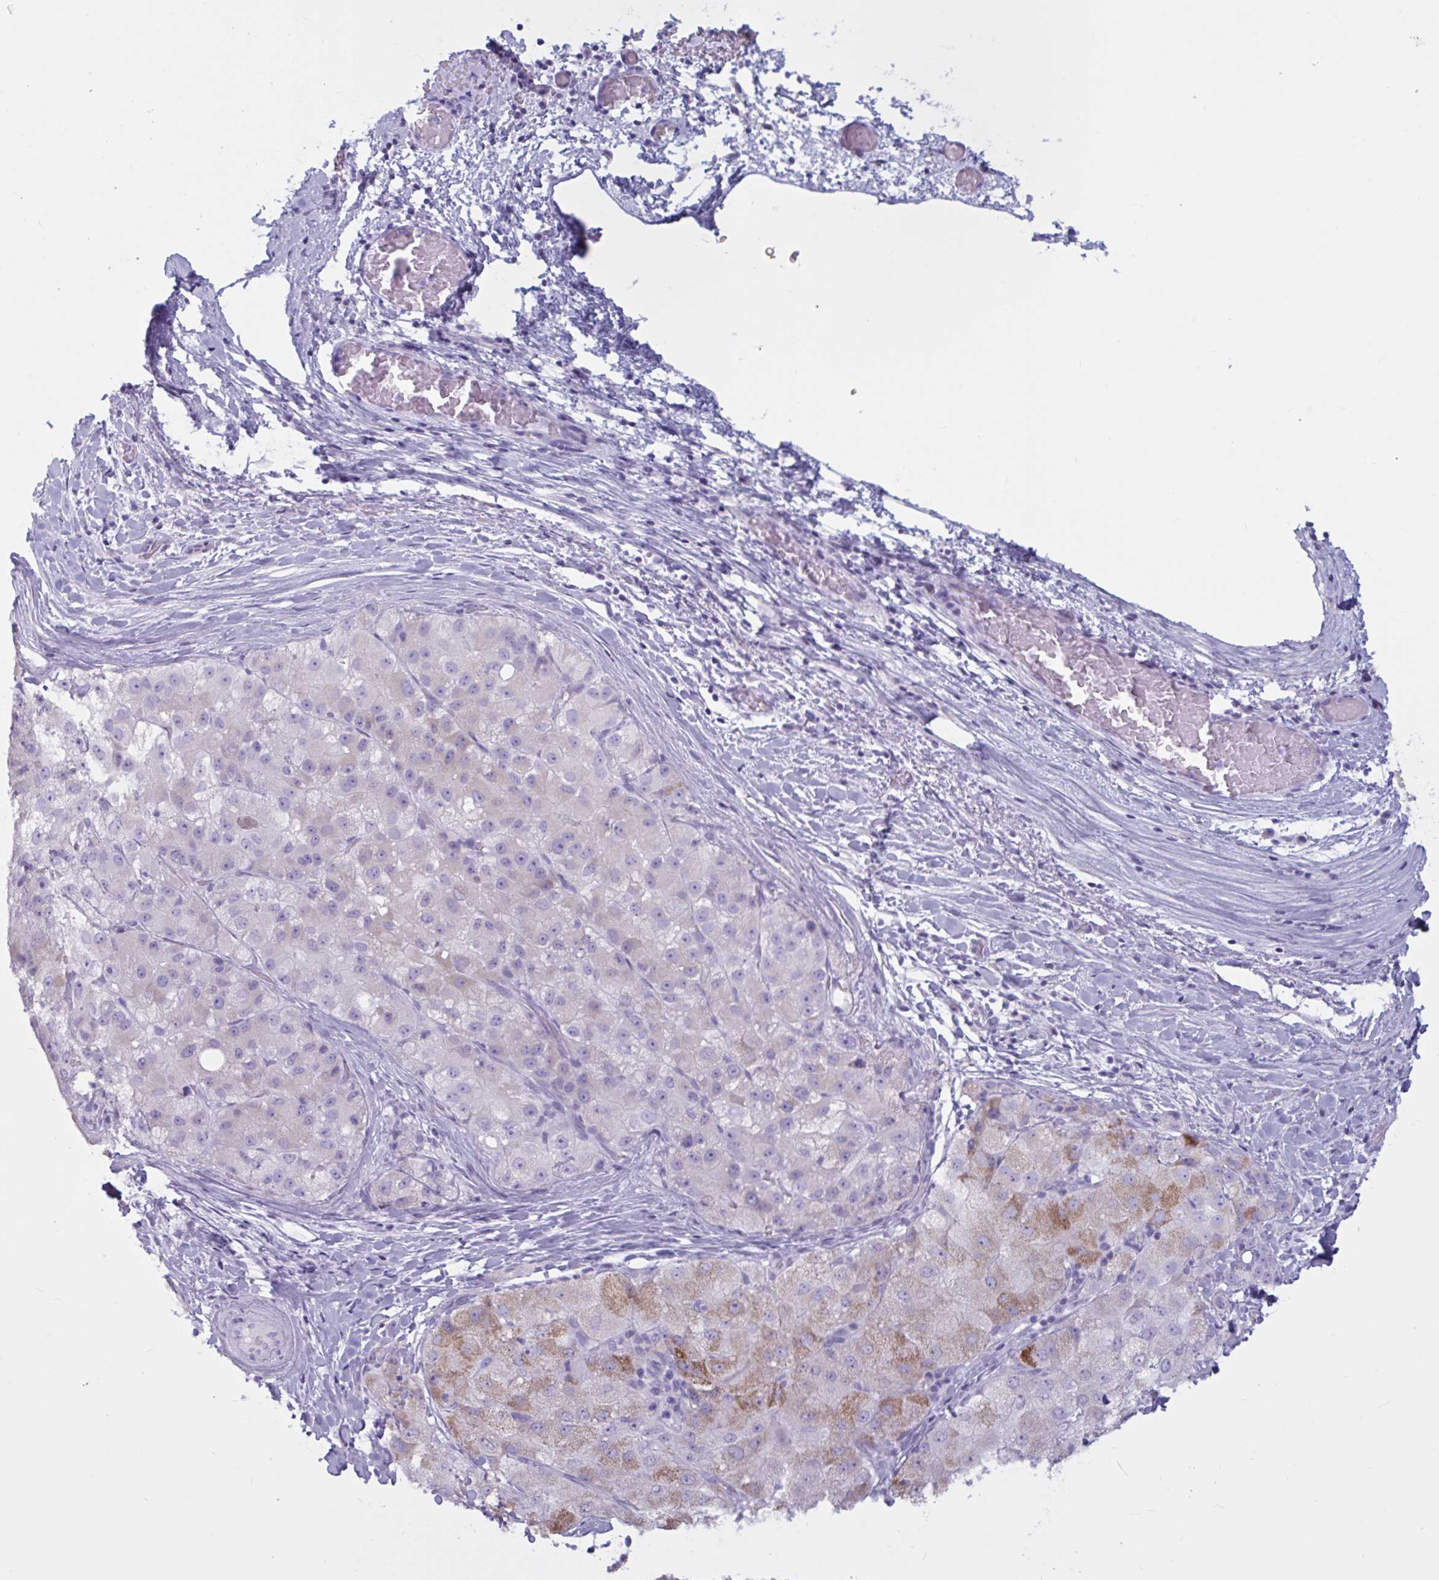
{"staining": {"intensity": "moderate", "quantity": "<25%", "location": "cytoplasmic/membranous"}, "tissue": "liver cancer", "cell_type": "Tumor cells", "image_type": "cancer", "snomed": [{"axis": "morphology", "description": "Carcinoma, Hepatocellular, NOS"}, {"axis": "topography", "description": "Liver"}], "caption": "Tumor cells display low levels of moderate cytoplasmic/membranous expression in approximately <25% of cells in human liver cancer.", "gene": "BBS10", "patient": {"sex": "male", "age": 80}}